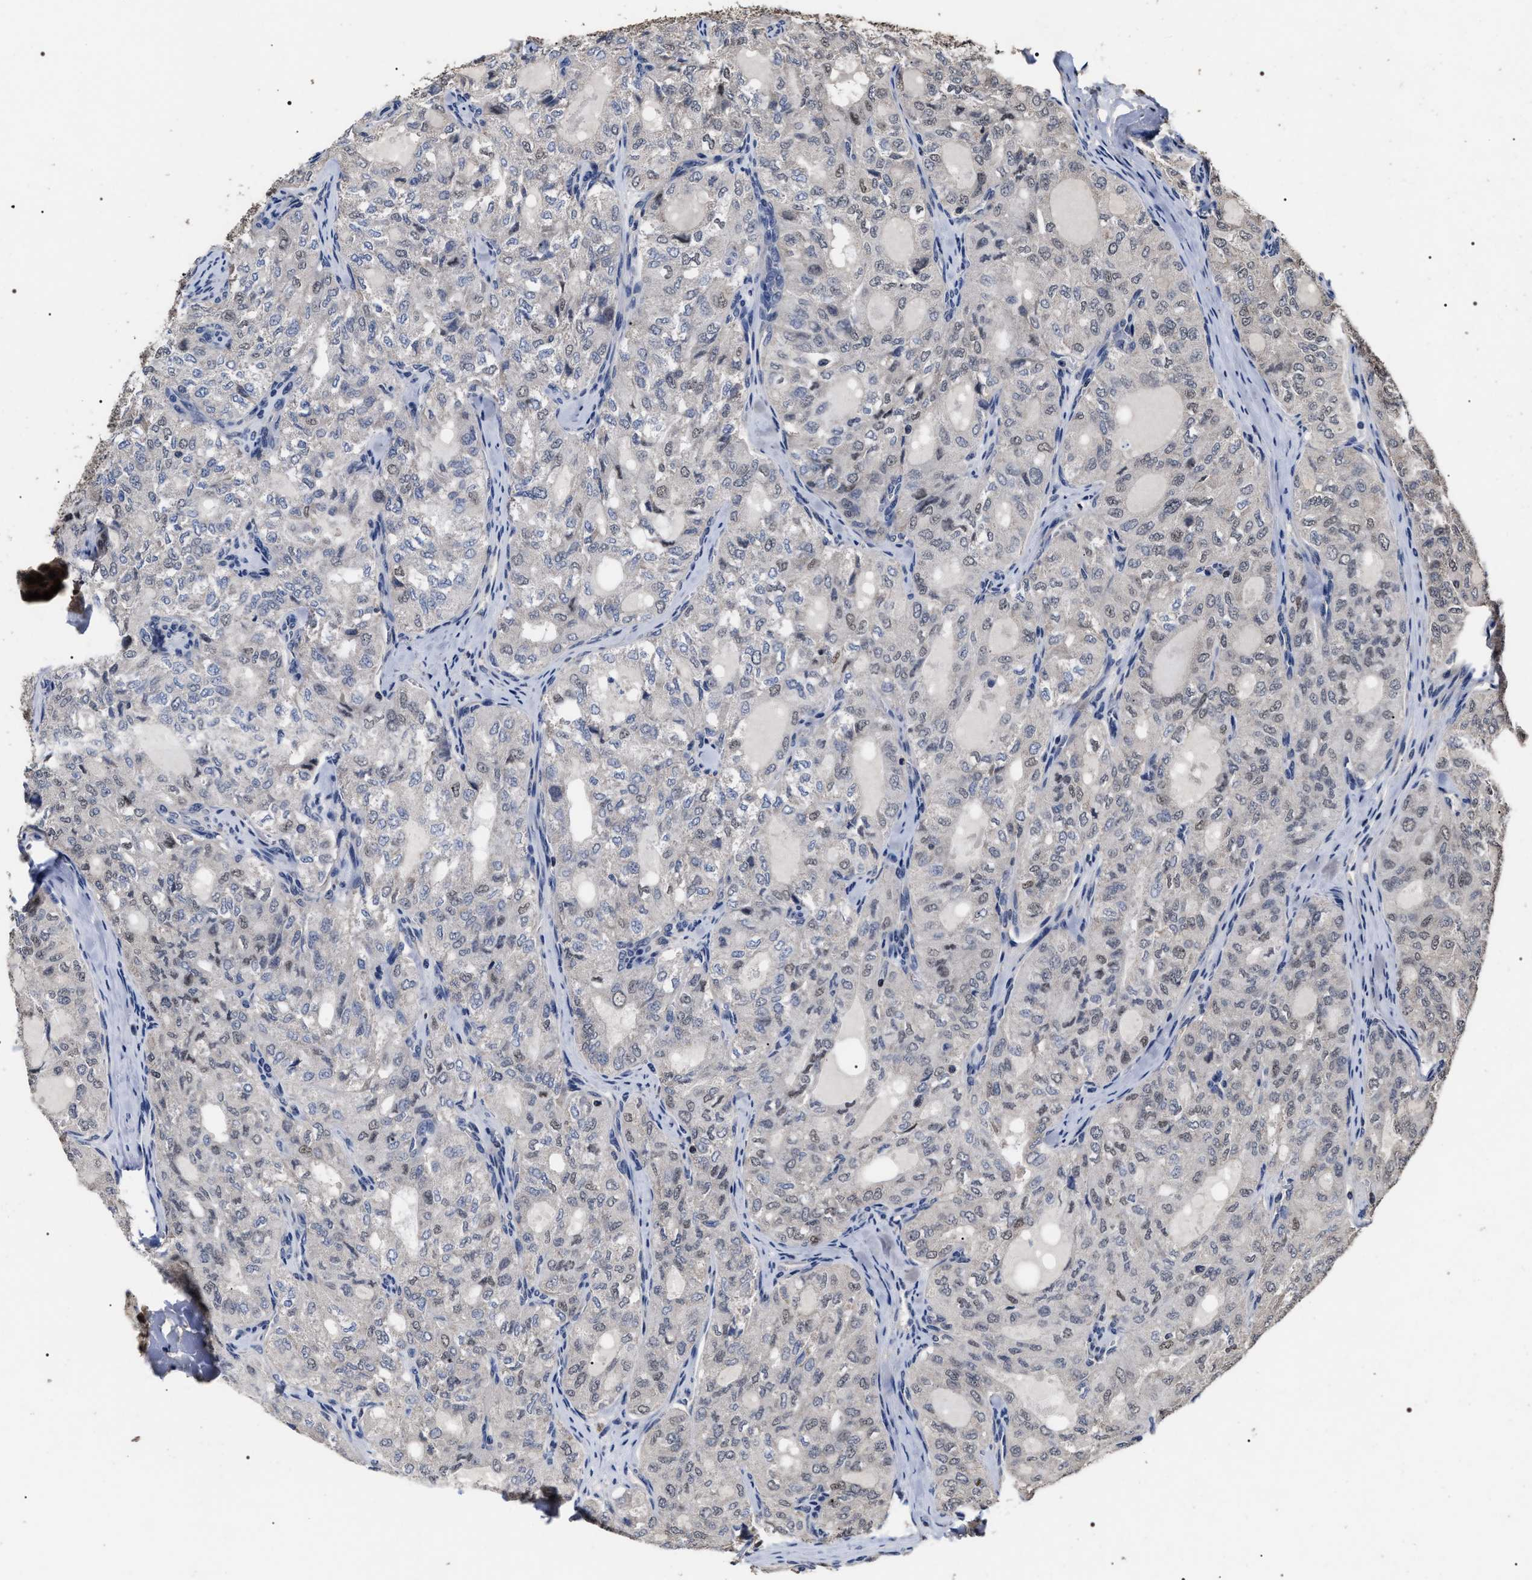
{"staining": {"intensity": "weak", "quantity": ">75%", "location": "nuclear"}, "tissue": "thyroid cancer", "cell_type": "Tumor cells", "image_type": "cancer", "snomed": [{"axis": "morphology", "description": "Follicular adenoma carcinoma, NOS"}, {"axis": "topography", "description": "Thyroid gland"}], "caption": "A brown stain shows weak nuclear positivity of a protein in thyroid cancer (follicular adenoma carcinoma) tumor cells.", "gene": "UPF3A", "patient": {"sex": "male", "age": 75}}